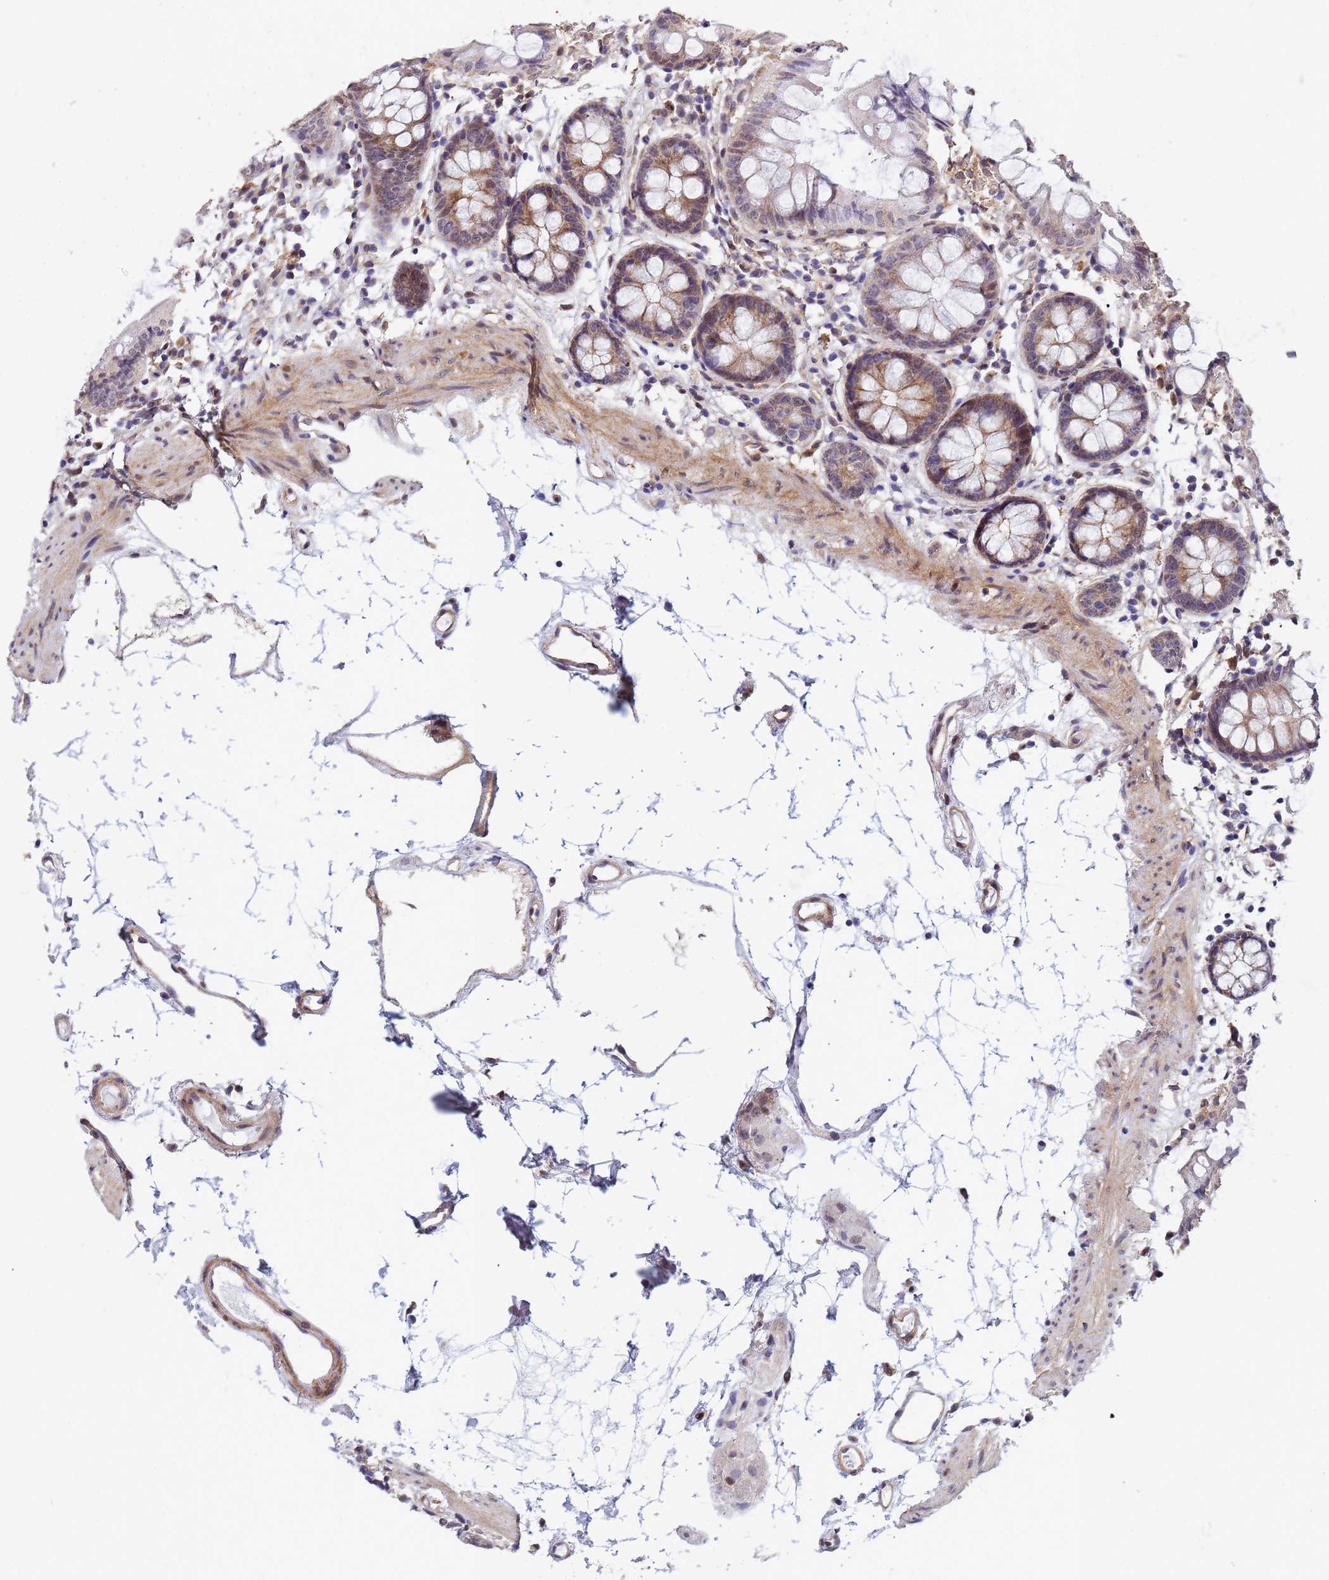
{"staining": {"intensity": "weak", "quantity": ">75%", "location": "cytoplasmic/membranous"}, "tissue": "colon", "cell_type": "Endothelial cells", "image_type": "normal", "snomed": [{"axis": "morphology", "description": "Normal tissue, NOS"}, {"axis": "topography", "description": "Colon"}], "caption": "About >75% of endothelial cells in normal colon exhibit weak cytoplasmic/membranous protein positivity as visualized by brown immunohistochemical staining.", "gene": "TRIP6", "patient": {"sex": "female", "age": 84}}